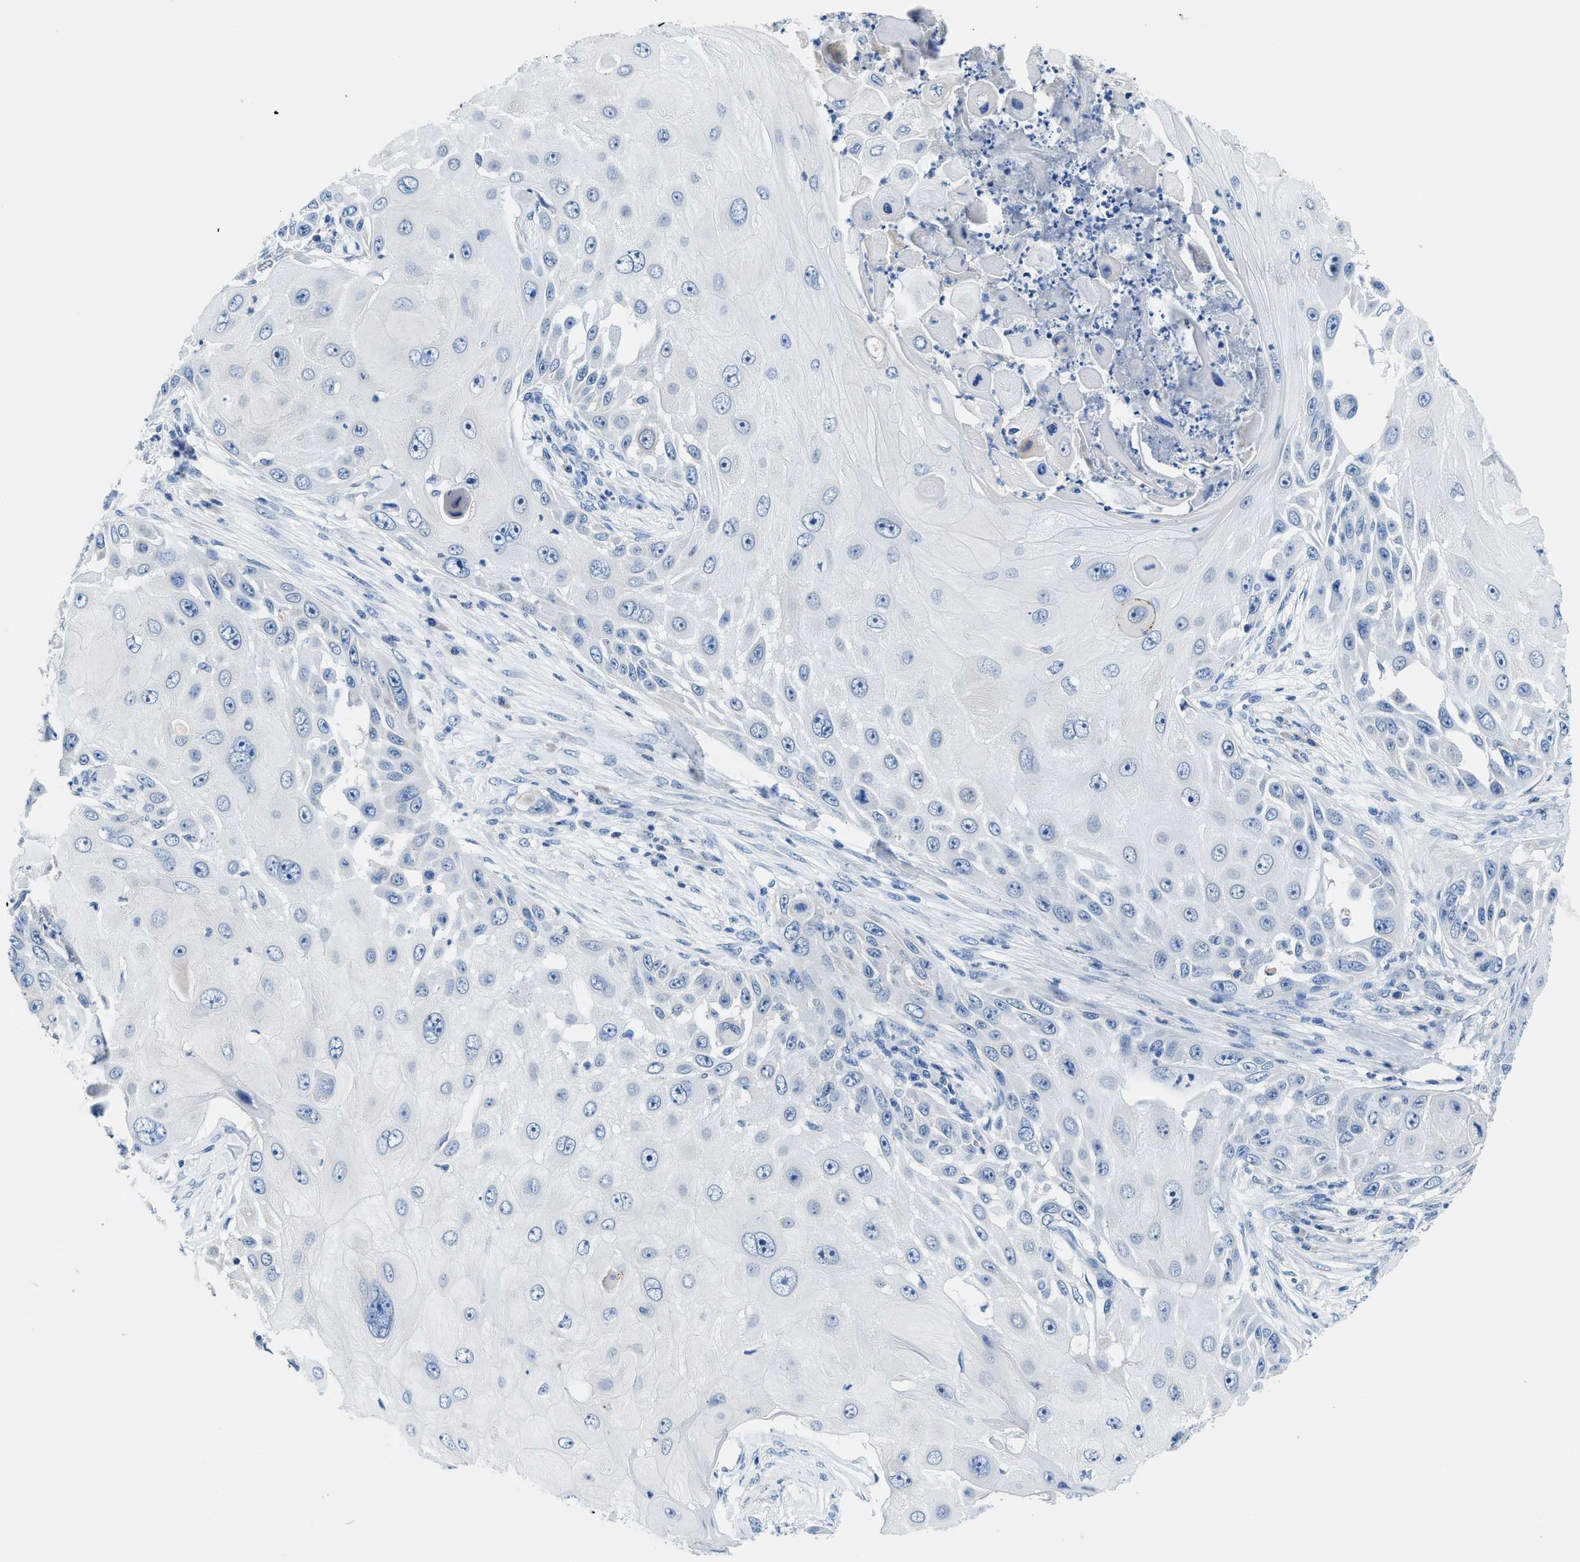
{"staining": {"intensity": "negative", "quantity": "none", "location": "none"}, "tissue": "skin cancer", "cell_type": "Tumor cells", "image_type": "cancer", "snomed": [{"axis": "morphology", "description": "Squamous cell carcinoma, NOS"}, {"axis": "topography", "description": "Skin"}], "caption": "Immunohistochemical staining of squamous cell carcinoma (skin) demonstrates no significant expression in tumor cells.", "gene": "SLC10A6", "patient": {"sex": "female", "age": 44}}